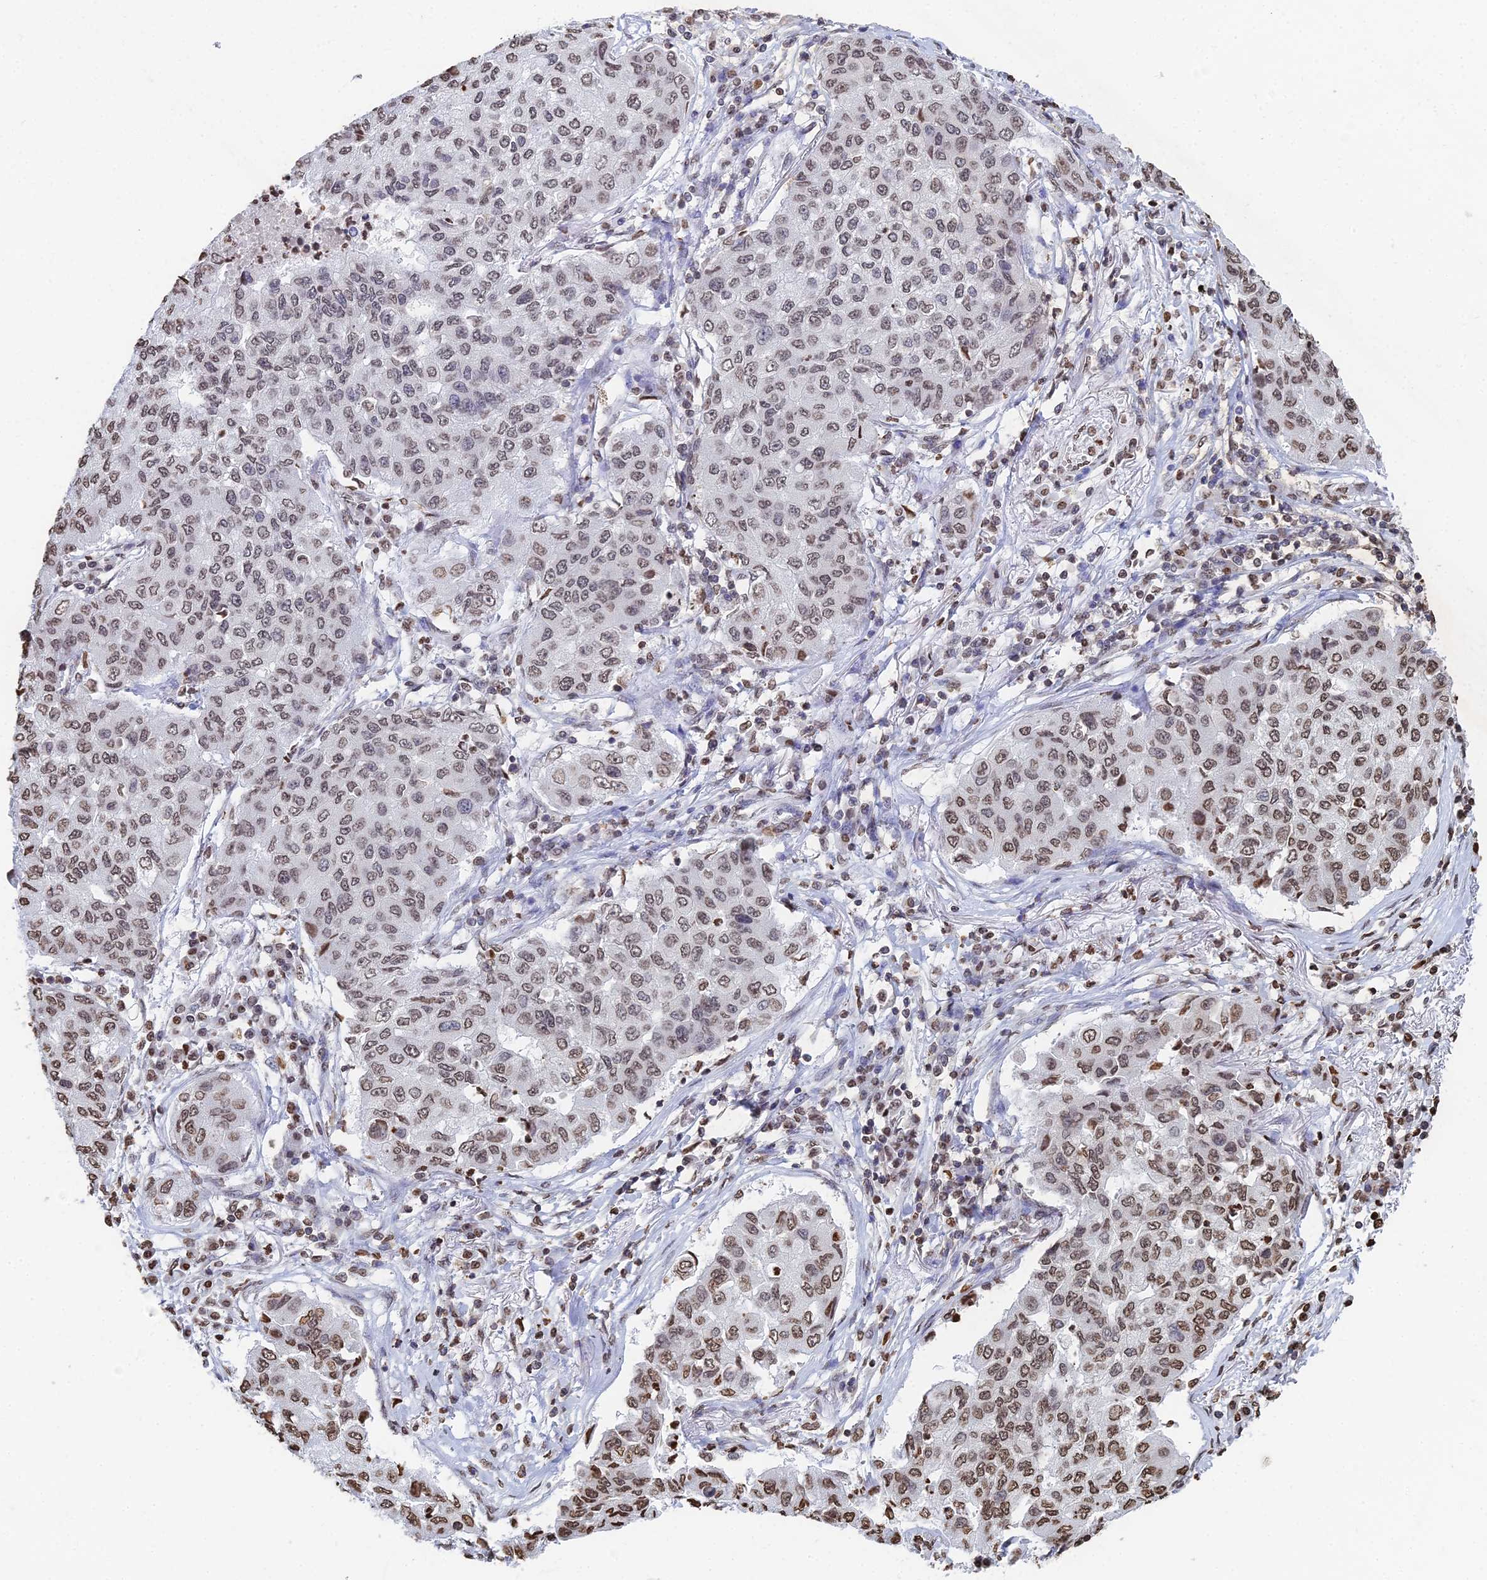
{"staining": {"intensity": "moderate", "quantity": "25%-75%", "location": "nuclear"}, "tissue": "lung cancer", "cell_type": "Tumor cells", "image_type": "cancer", "snomed": [{"axis": "morphology", "description": "Squamous cell carcinoma, NOS"}, {"axis": "topography", "description": "Lung"}], "caption": "A photomicrograph showing moderate nuclear staining in about 25%-75% of tumor cells in lung squamous cell carcinoma, as visualized by brown immunohistochemical staining.", "gene": "GBP3", "patient": {"sex": "male", "age": 74}}